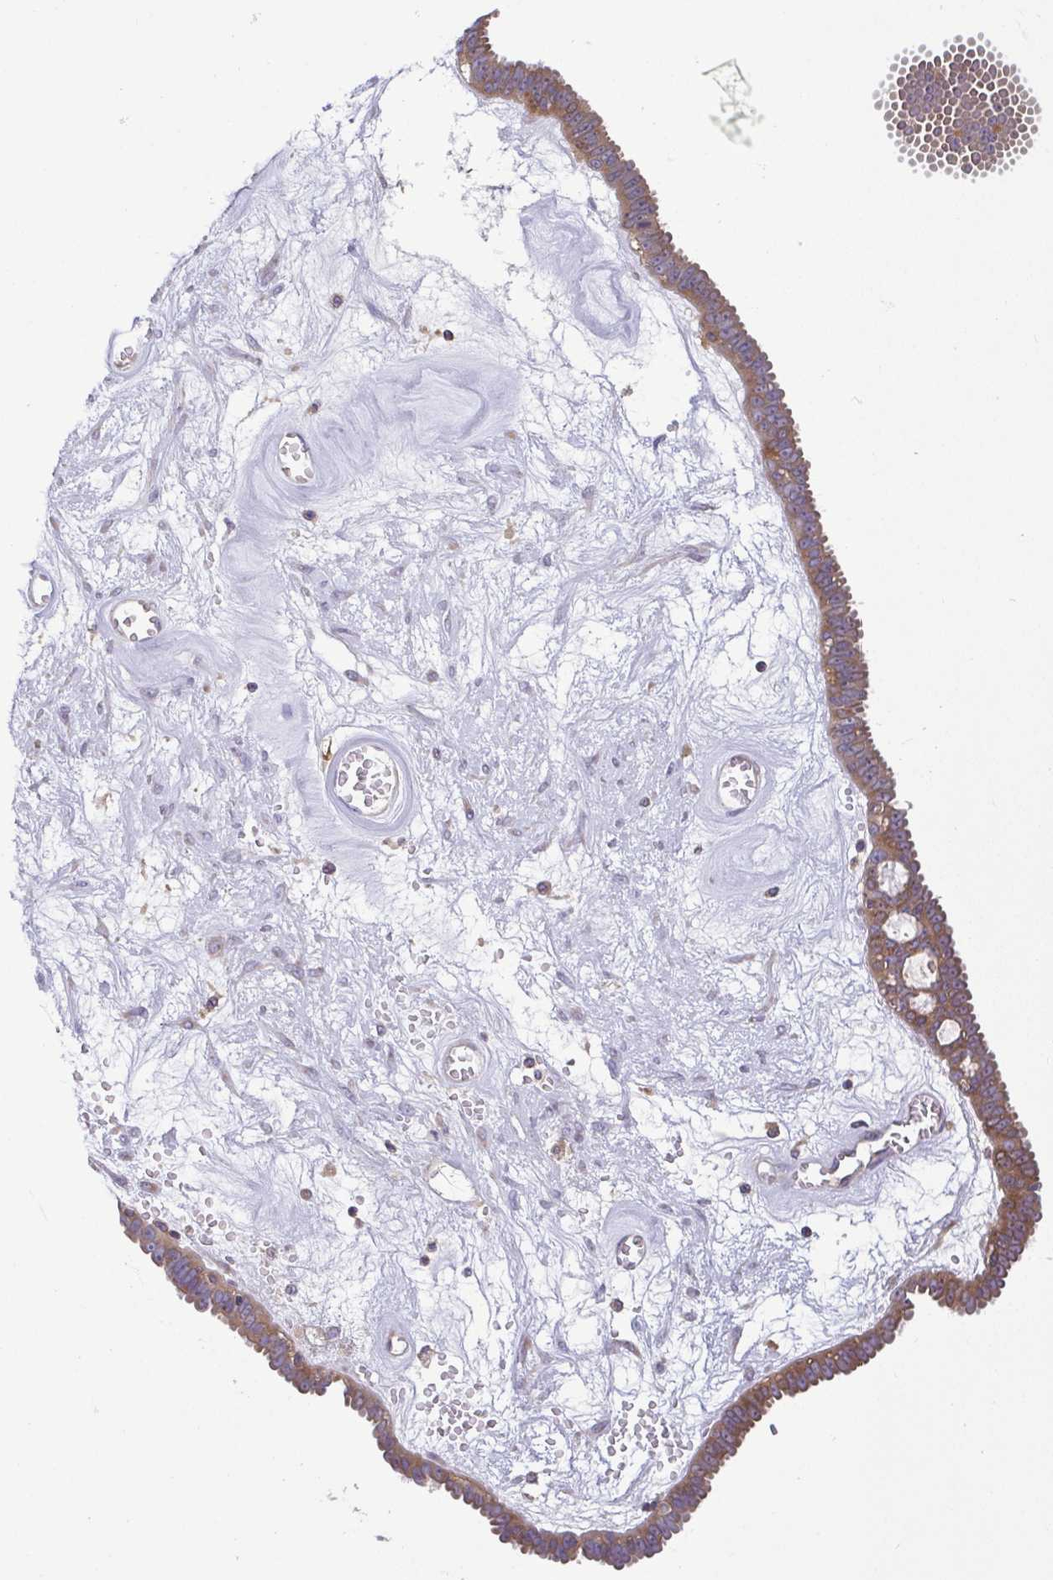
{"staining": {"intensity": "moderate", "quantity": ">75%", "location": "cytoplasmic/membranous"}, "tissue": "ovarian cancer", "cell_type": "Tumor cells", "image_type": "cancer", "snomed": [{"axis": "morphology", "description": "Cystadenocarcinoma, serous, NOS"}, {"axis": "topography", "description": "Ovary"}], "caption": "This is a photomicrograph of IHC staining of serous cystadenocarcinoma (ovarian), which shows moderate expression in the cytoplasmic/membranous of tumor cells.", "gene": "LMF2", "patient": {"sex": "female", "age": 71}}